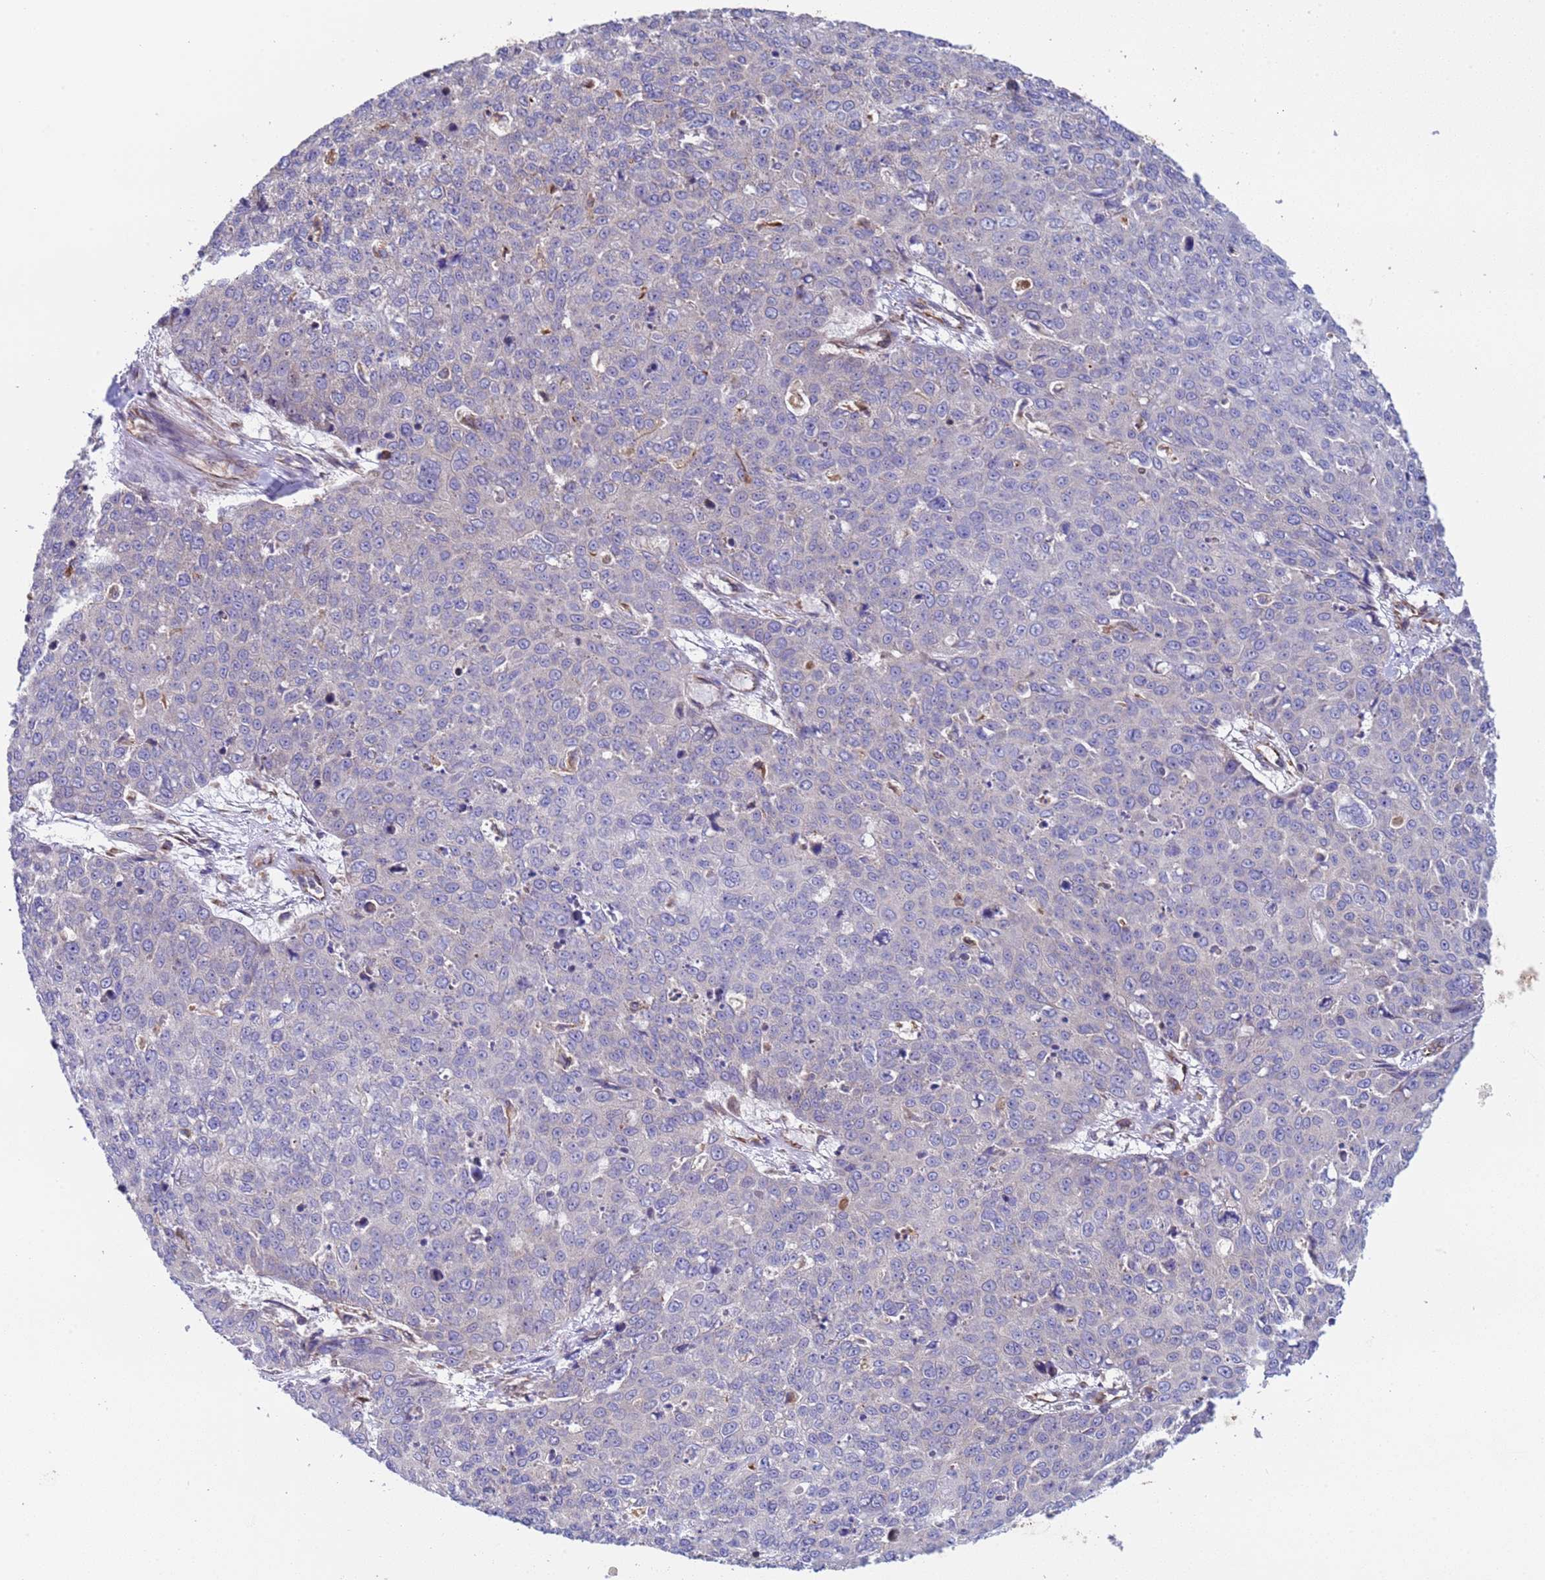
{"staining": {"intensity": "negative", "quantity": "none", "location": "none"}, "tissue": "skin cancer", "cell_type": "Tumor cells", "image_type": "cancer", "snomed": [{"axis": "morphology", "description": "Squamous cell carcinoma, NOS"}, {"axis": "topography", "description": "Skin"}], "caption": "Skin squamous cell carcinoma was stained to show a protein in brown. There is no significant expression in tumor cells. (Immunohistochemistry (ihc), brightfield microscopy, high magnification).", "gene": "NUDT12", "patient": {"sex": "male", "age": 71}}